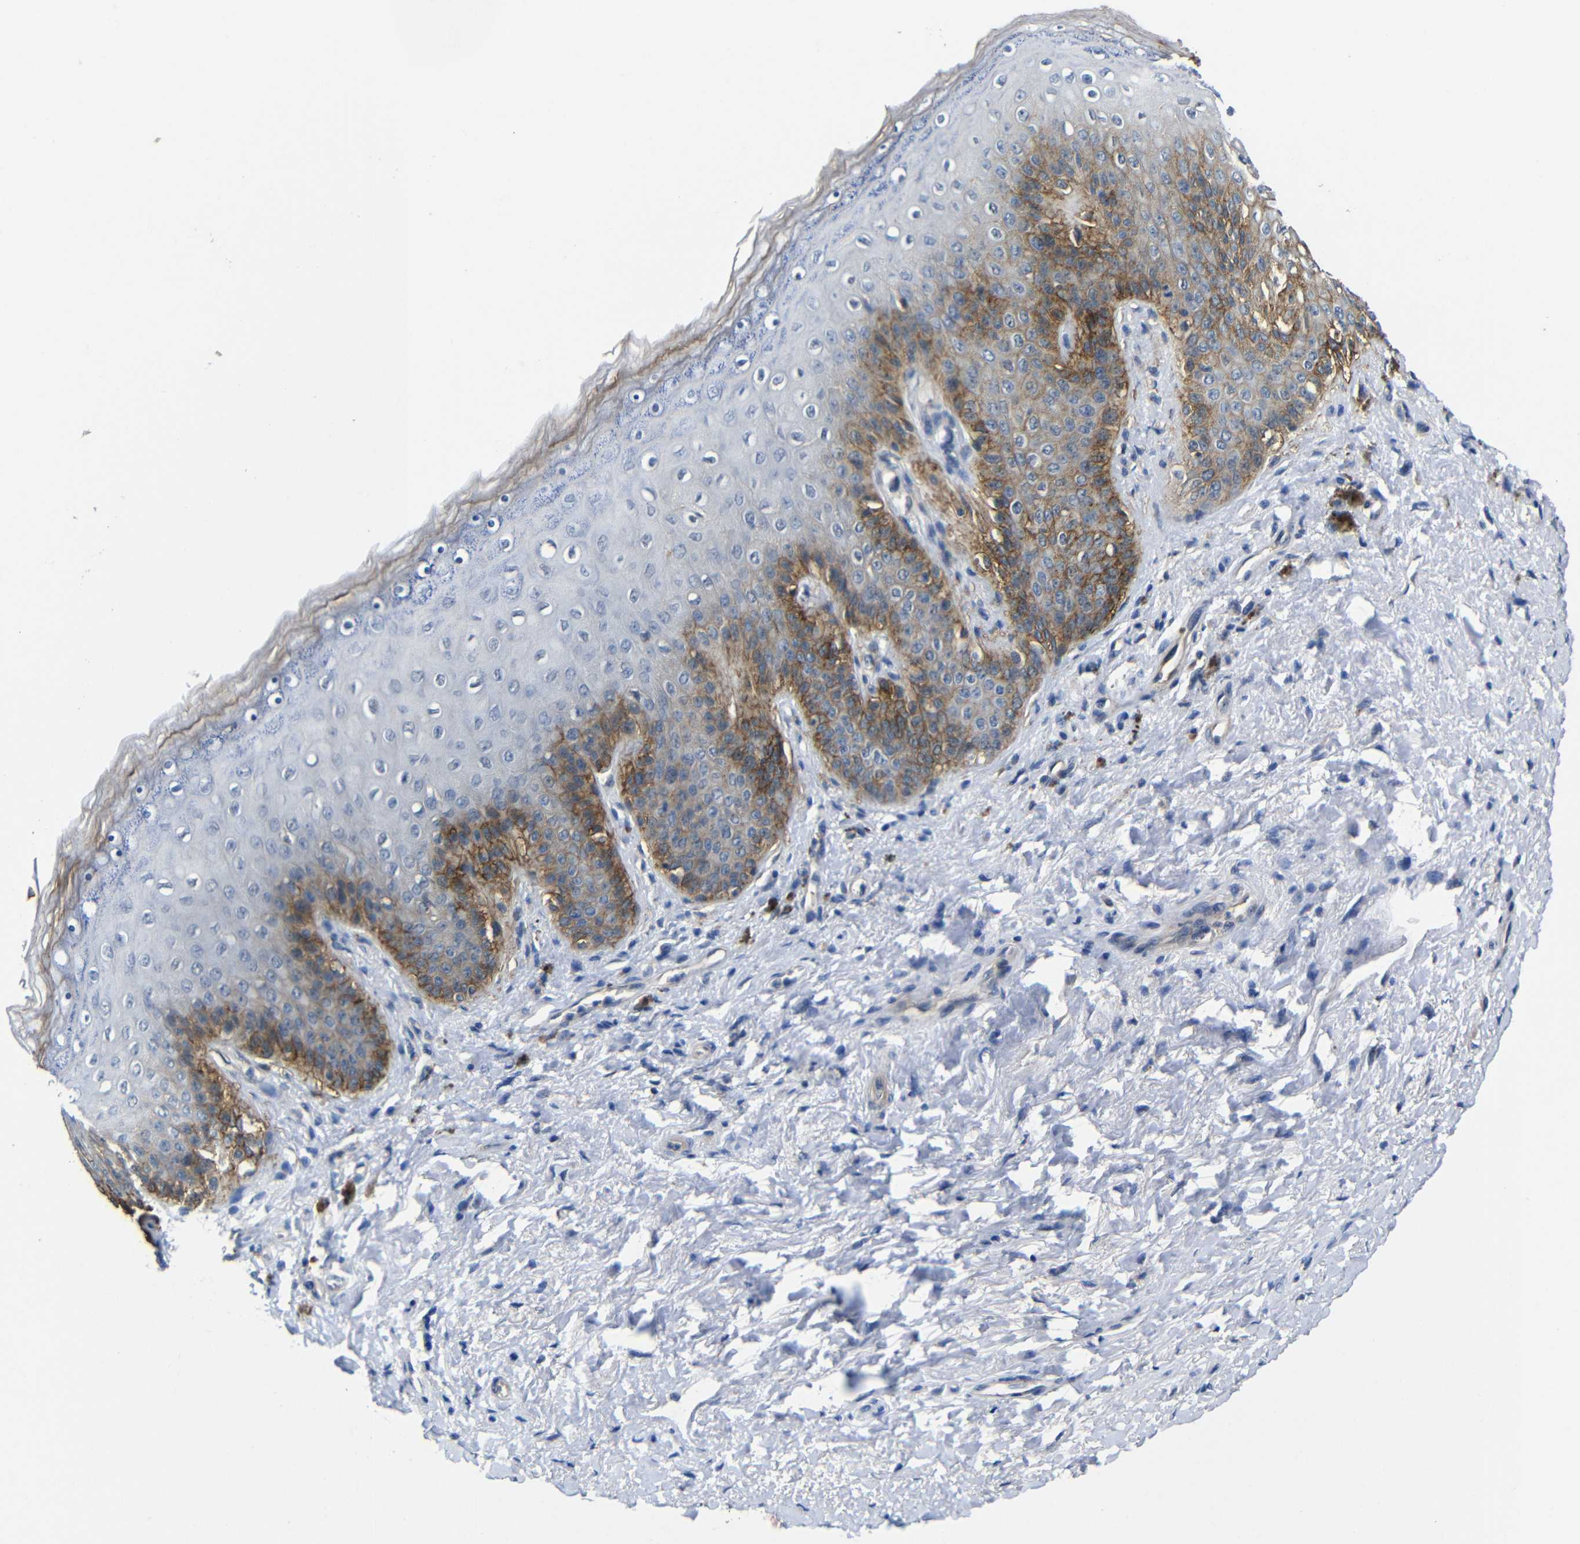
{"staining": {"intensity": "strong", "quantity": "<25%", "location": "cytoplasmic/membranous"}, "tissue": "skin", "cell_type": "Epidermal cells", "image_type": "normal", "snomed": [{"axis": "morphology", "description": "Normal tissue, NOS"}, {"axis": "topography", "description": "Anal"}], "caption": "This image displays immunohistochemistry (IHC) staining of unremarkable human skin, with medium strong cytoplasmic/membranous expression in approximately <25% of epidermal cells.", "gene": "ZNF90", "patient": {"sex": "female", "age": 46}}